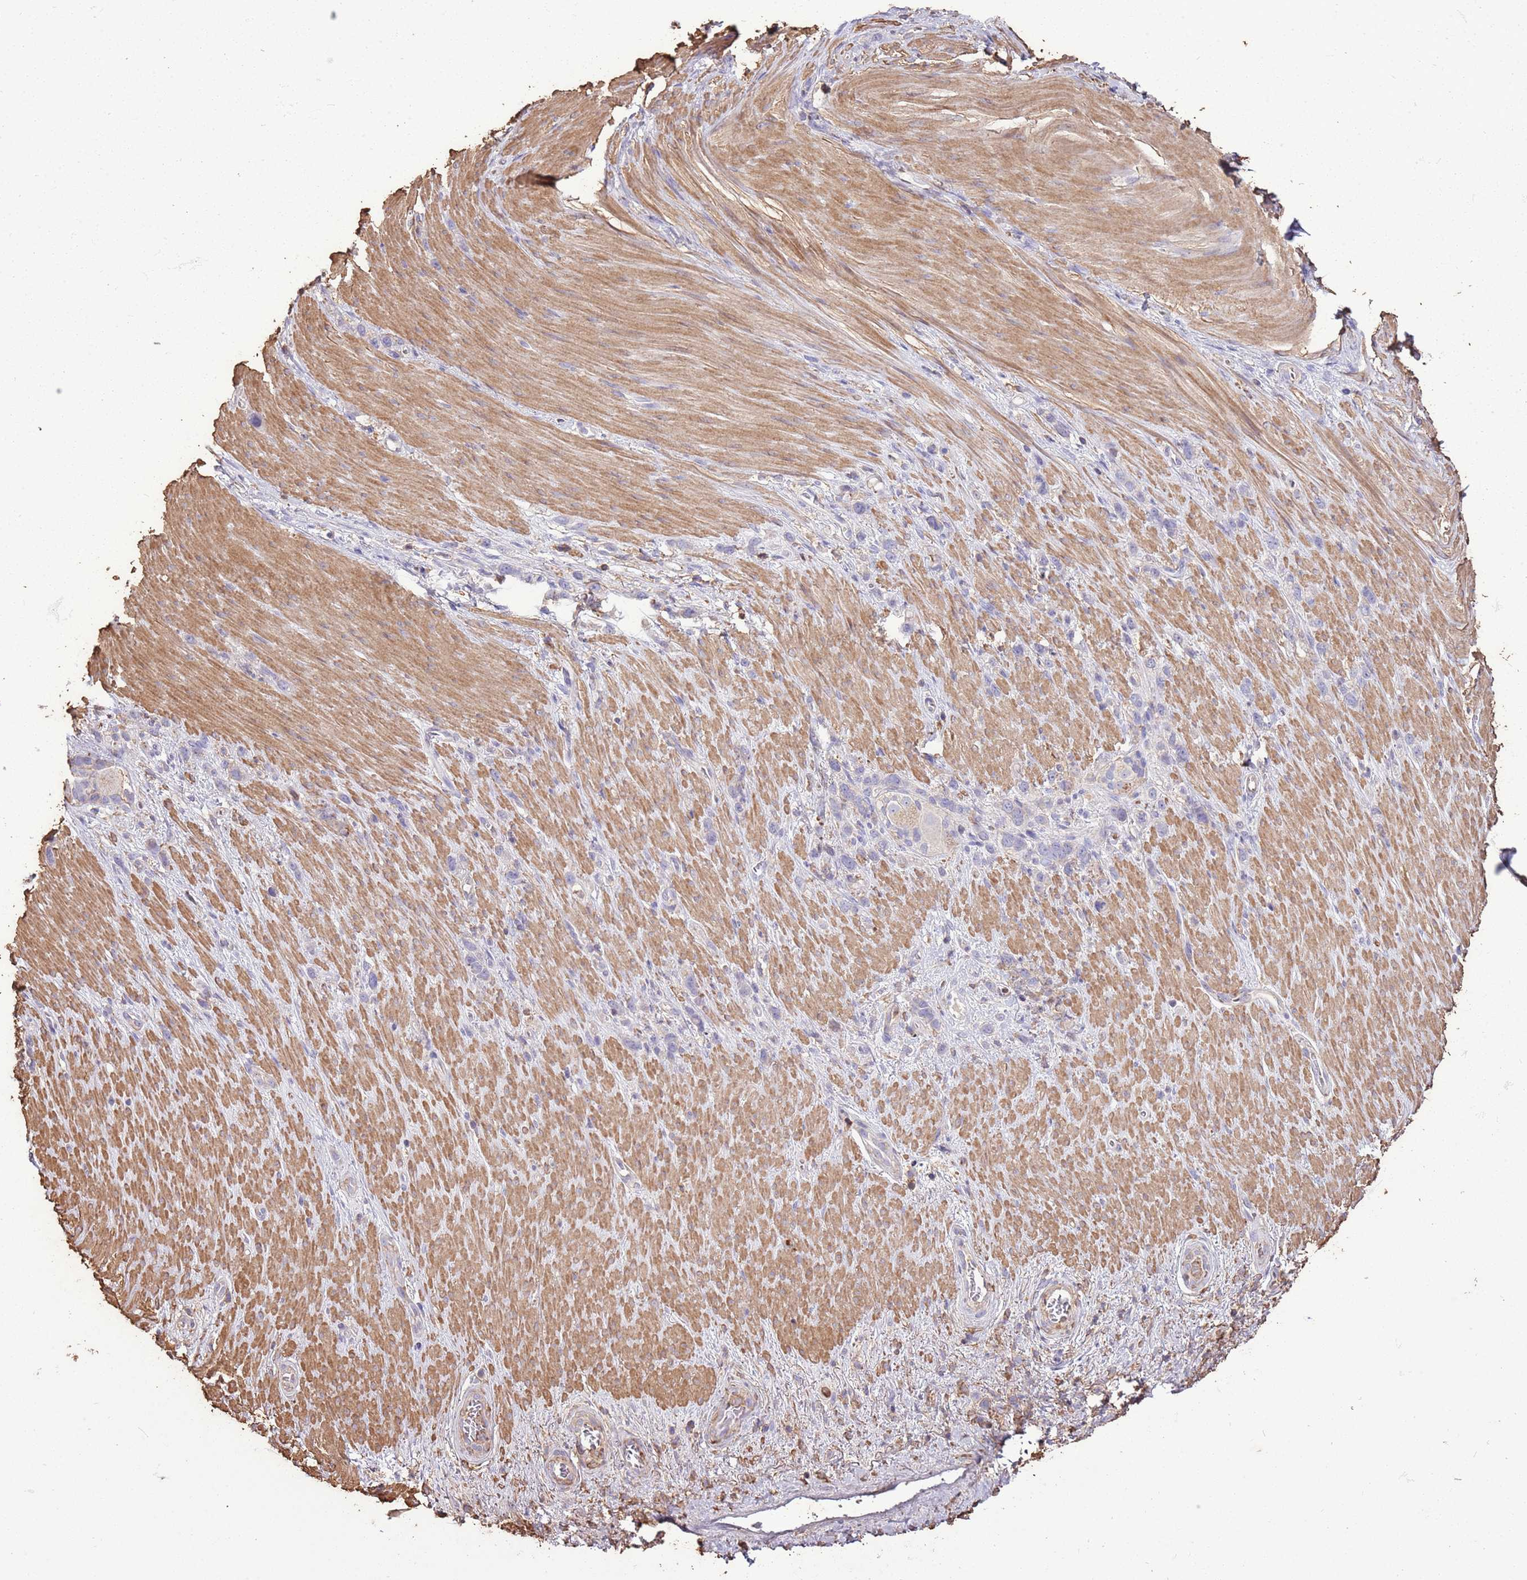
{"staining": {"intensity": "negative", "quantity": "none", "location": "none"}, "tissue": "stomach cancer", "cell_type": "Tumor cells", "image_type": "cancer", "snomed": [{"axis": "morphology", "description": "Adenocarcinoma, NOS"}, {"axis": "topography", "description": "Stomach"}], "caption": "Photomicrograph shows no significant protein expression in tumor cells of stomach adenocarcinoma.", "gene": "ARL10", "patient": {"sex": "female", "age": 65}}